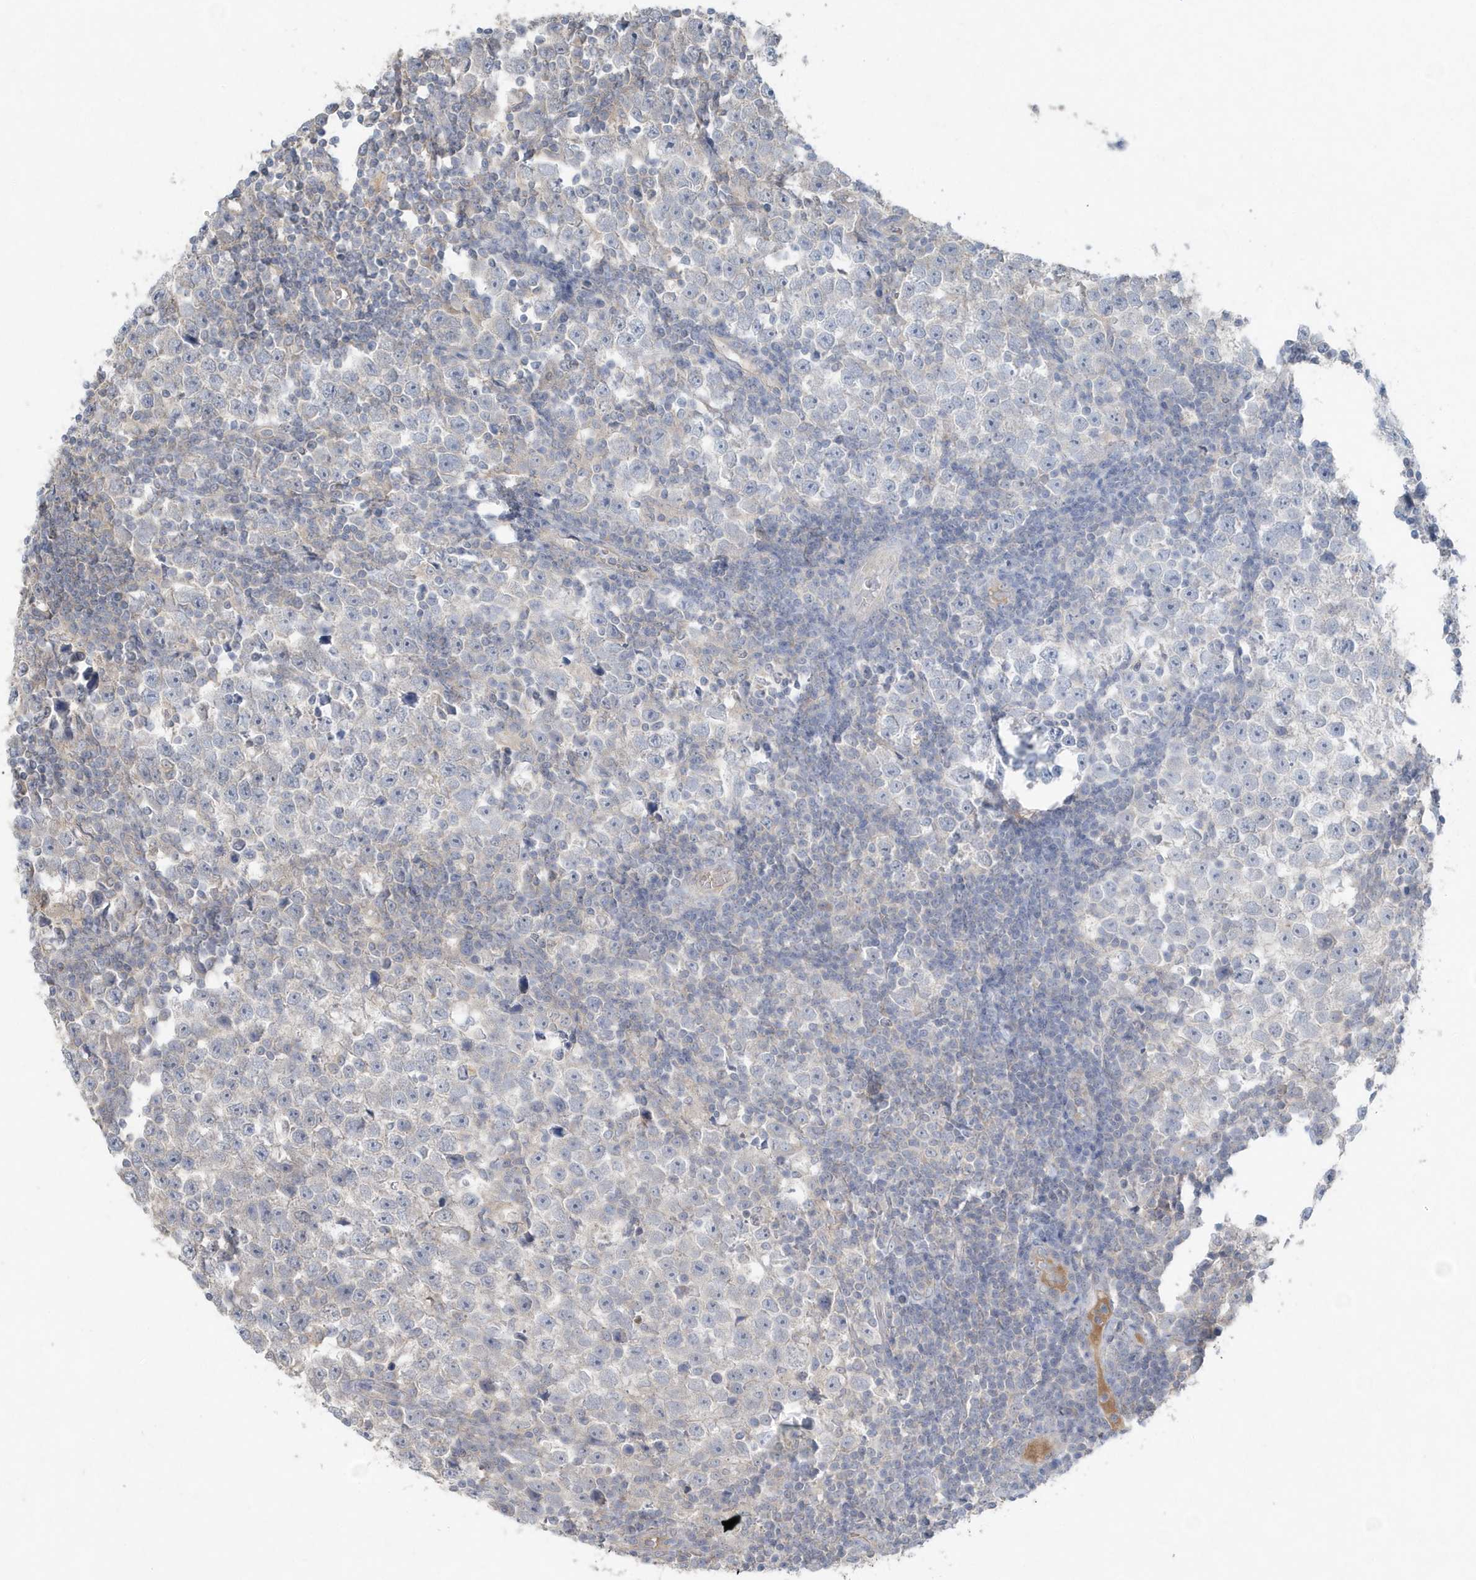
{"staining": {"intensity": "negative", "quantity": "none", "location": "none"}, "tissue": "testis cancer", "cell_type": "Tumor cells", "image_type": "cancer", "snomed": [{"axis": "morphology", "description": "Normal tissue, NOS"}, {"axis": "morphology", "description": "Seminoma, NOS"}, {"axis": "topography", "description": "Testis"}], "caption": "IHC photomicrograph of neoplastic tissue: human testis cancer (seminoma) stained with DAB reveals no significant protein expression in tumor cells. (IHC, brightfield microscopy, high magnification).", "gene": "C1RL", "patient": {"sex": "male", "age": 43}}